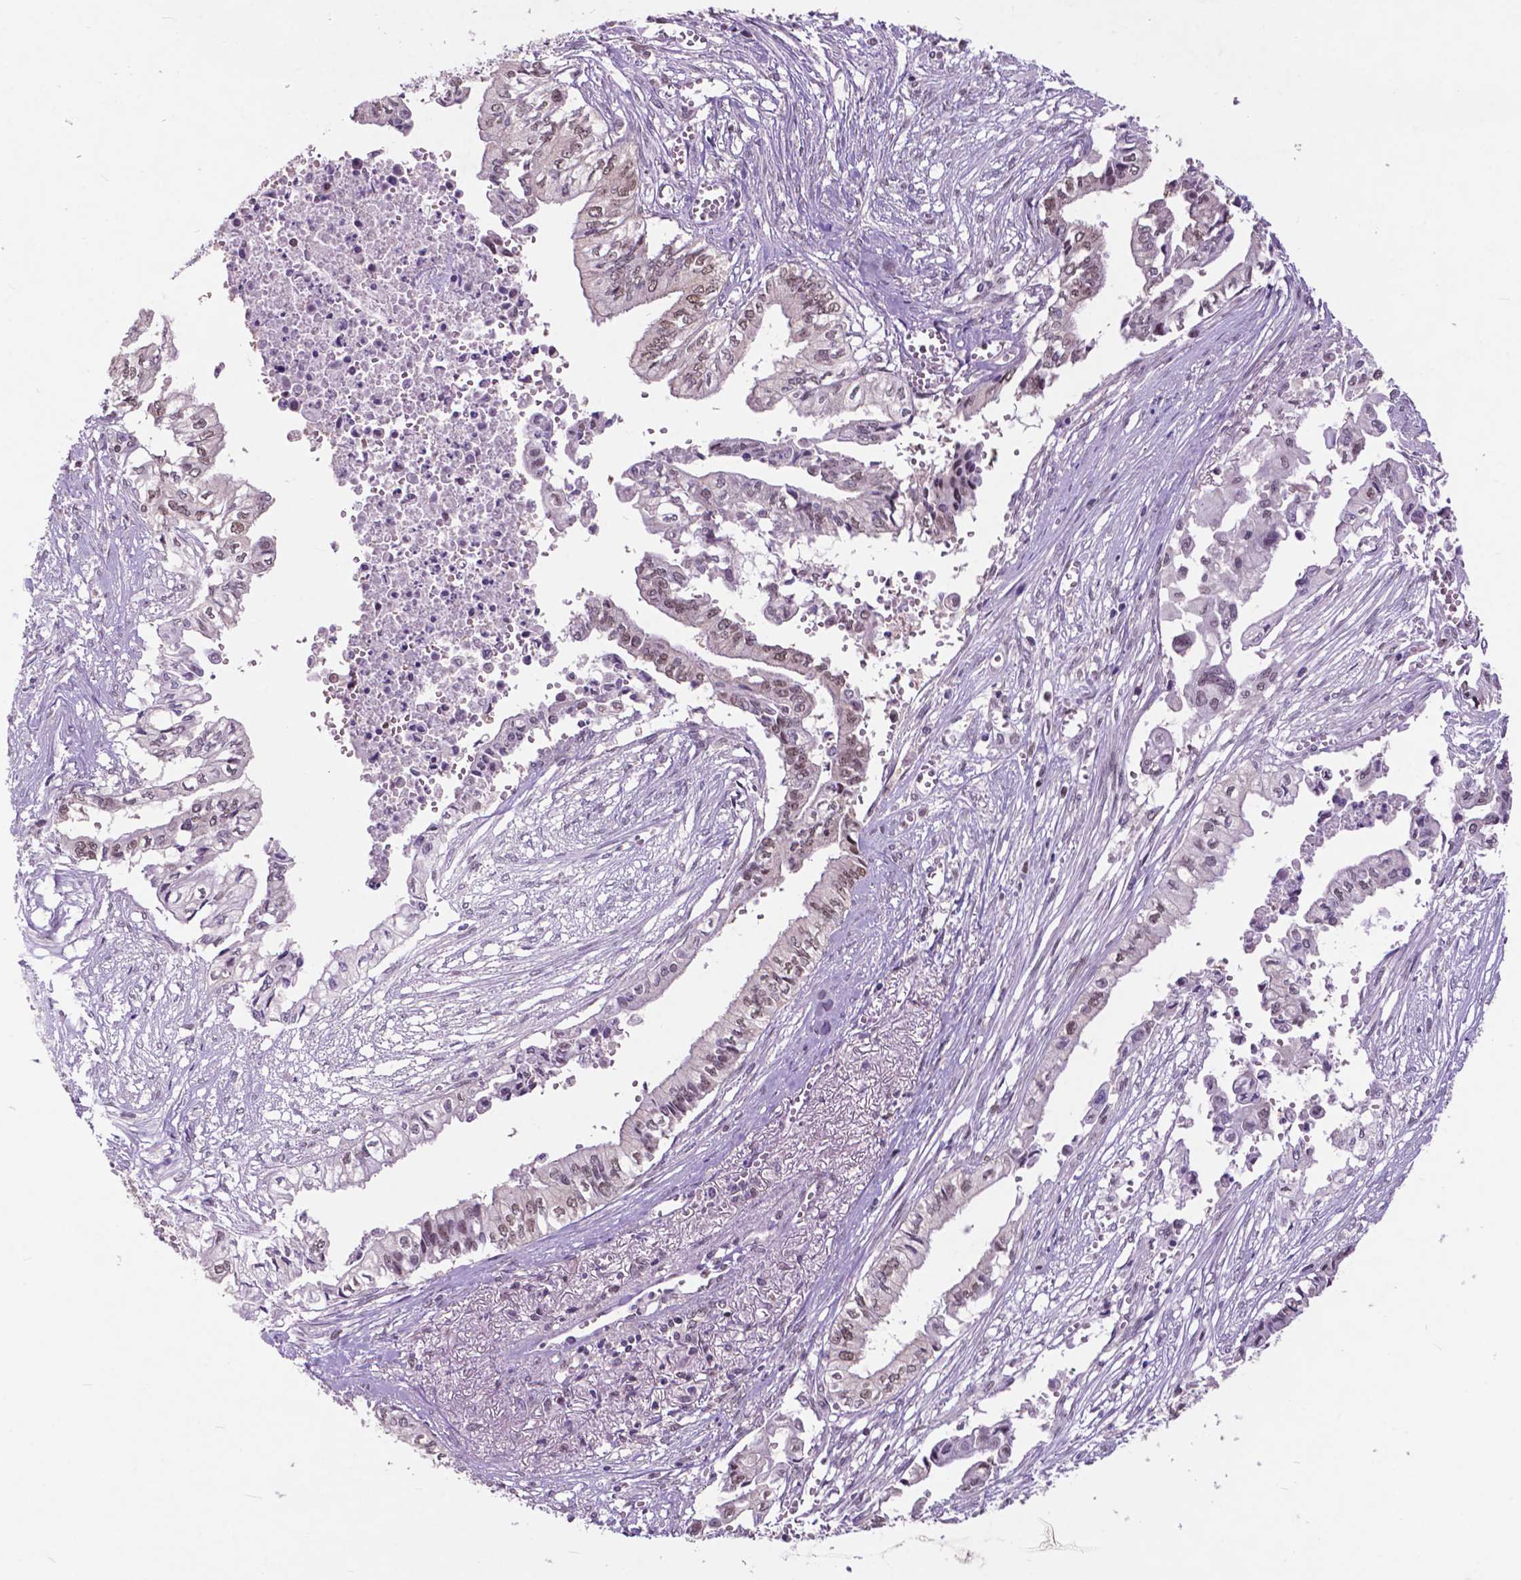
{"staining": {"intensity": "weak", "quantity": ">75%", "location": "nuclear"}, "tissue": "pancreatic cancer", "cell_type": "Tumor cells", "image_type": "cancer", "snomed": [{"axis": "morphology", "description": "Adenocarcinoma, NOS"}, {"axis": "topography", "description": "Pancreas"}], "caption": "Adenocarcinoma (pancreatic) was stained to show a protein in brown. There is low levels of weak nuclear positivity in about >75% of tumor cells. The staining was performed using DAB (3,3'-diaminobenzidine), with brown indicating positive protein expression. Nuclei are stained blue with hematoxylin.", "gene": "FAF1", "patient": {"sex": "female", "age": 61}}